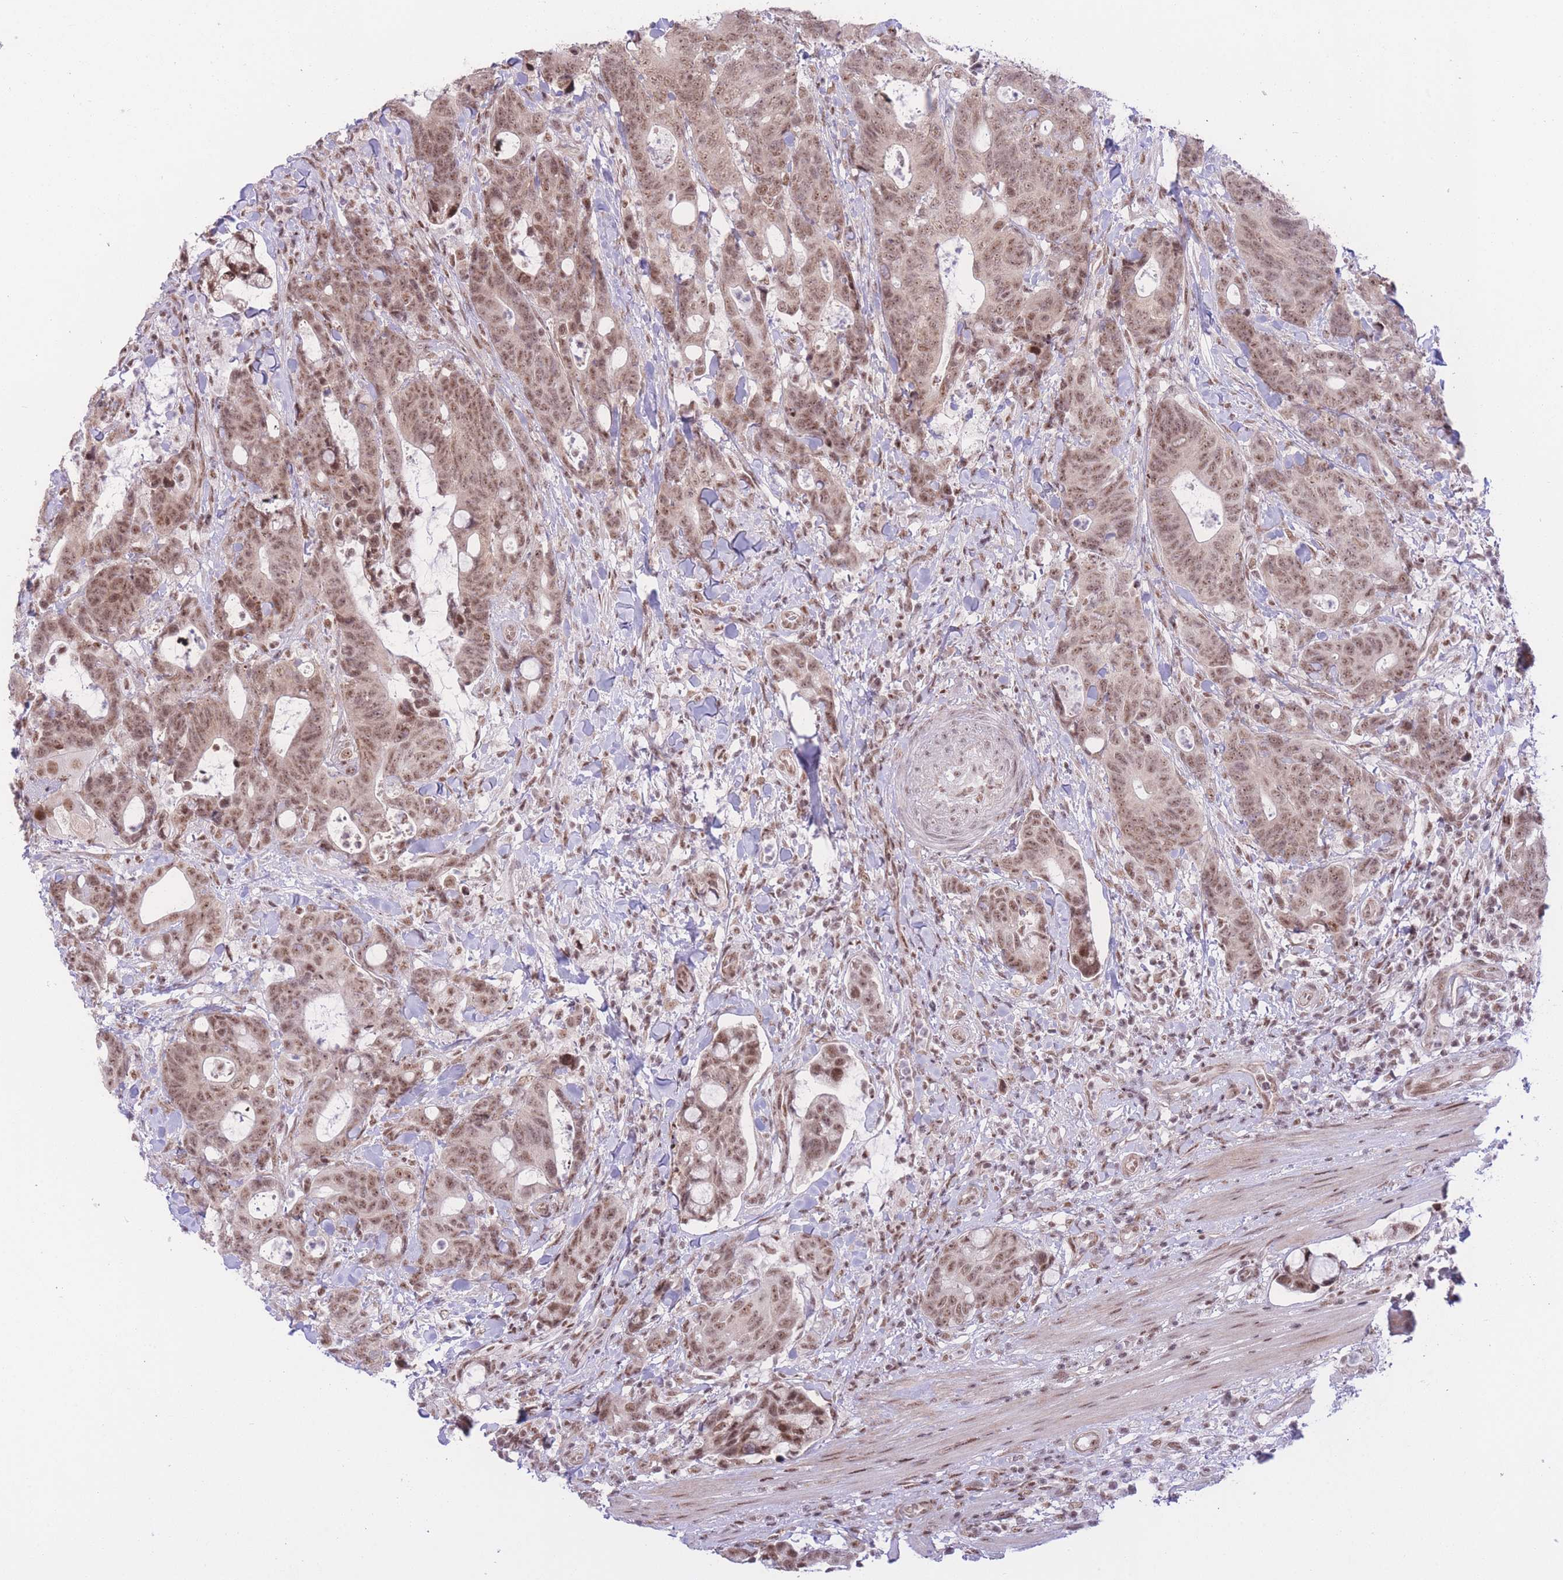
{"staining": {"intensity": "moderate", "quantity": ">75%", "location": "nuclear"}, "tissue": "colorectal cancer", "cell_type": "Tumor cells", "image_type": "cancer", "snomed": [{"axis": "morphology", "description": "Adenocarcinoma, NOS"}, {"axis": "topography", "description": "Colon"}], "caption": "Protein positivity by immunohistochemistry (IHC) reveals moderate nuclear positivity in about >75% of tumor cells in adenocarcinoma (colorectal). (IHC, brightfield microscopy, high magnification).", "gene": "PCIF1", "patient": {"sex": "female", "age": 82}}